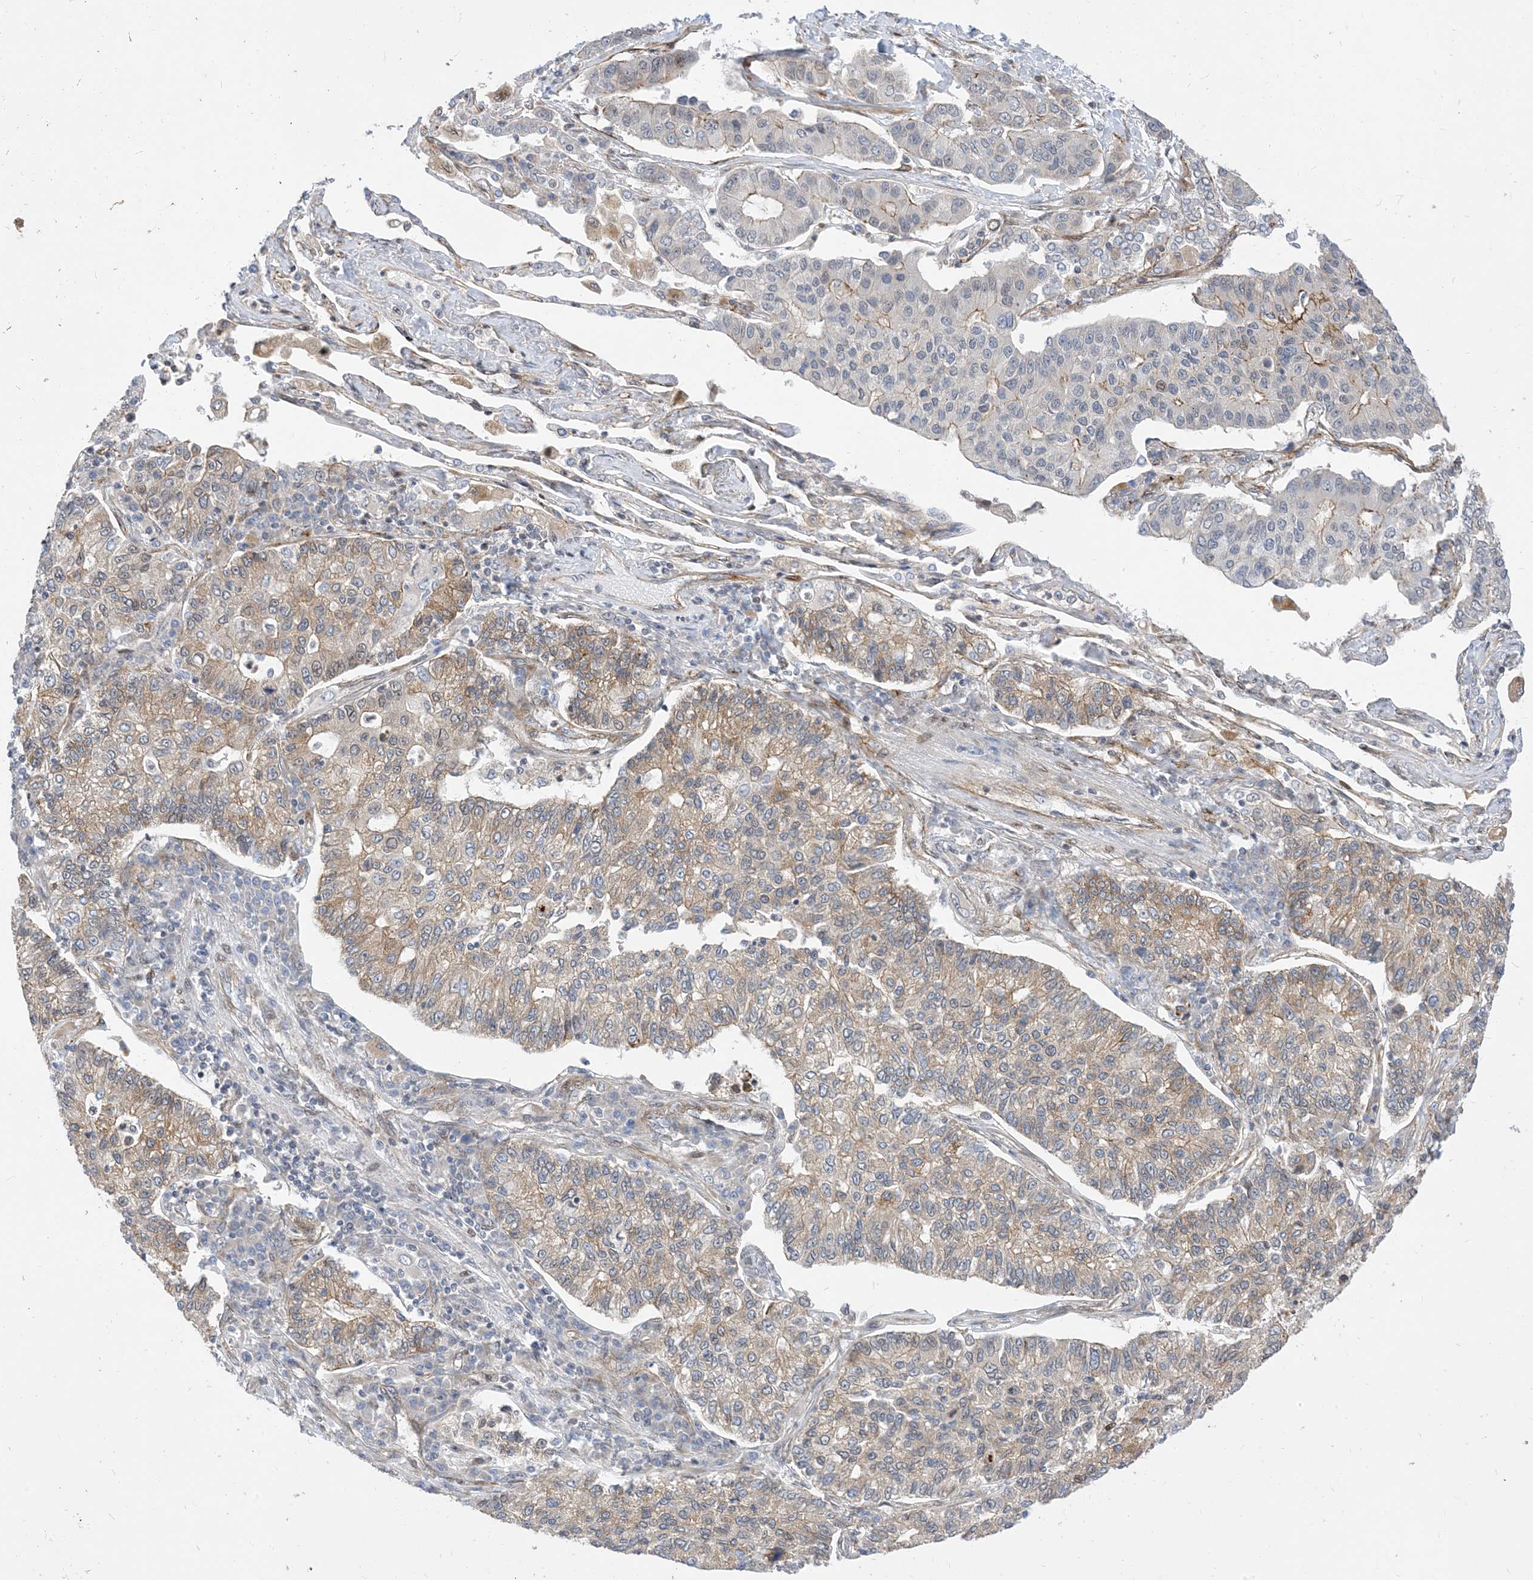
{"staining": {"intensity": "weak", "quantity": "25%-75%", "location": "cytoplasmic/membranous"}, "tissue": "lung cancer", "cell_type": "Tumor cells", "image_type": "cancer", "snomed": [{"axis": "morphology", "description": "Adenocarcinoma, NOS"}, {"axis": "topography", "description": "Lung"}], "caption": "A high-resolution micrograph shows IHC staining of adenocarcinoma (lung), which reveals weak cytoplasmic/membranous expression in approximately 25%-75% of tumor cells.", "gene": "TYSND1", "patient": {"sex": "male", "age": 49}}